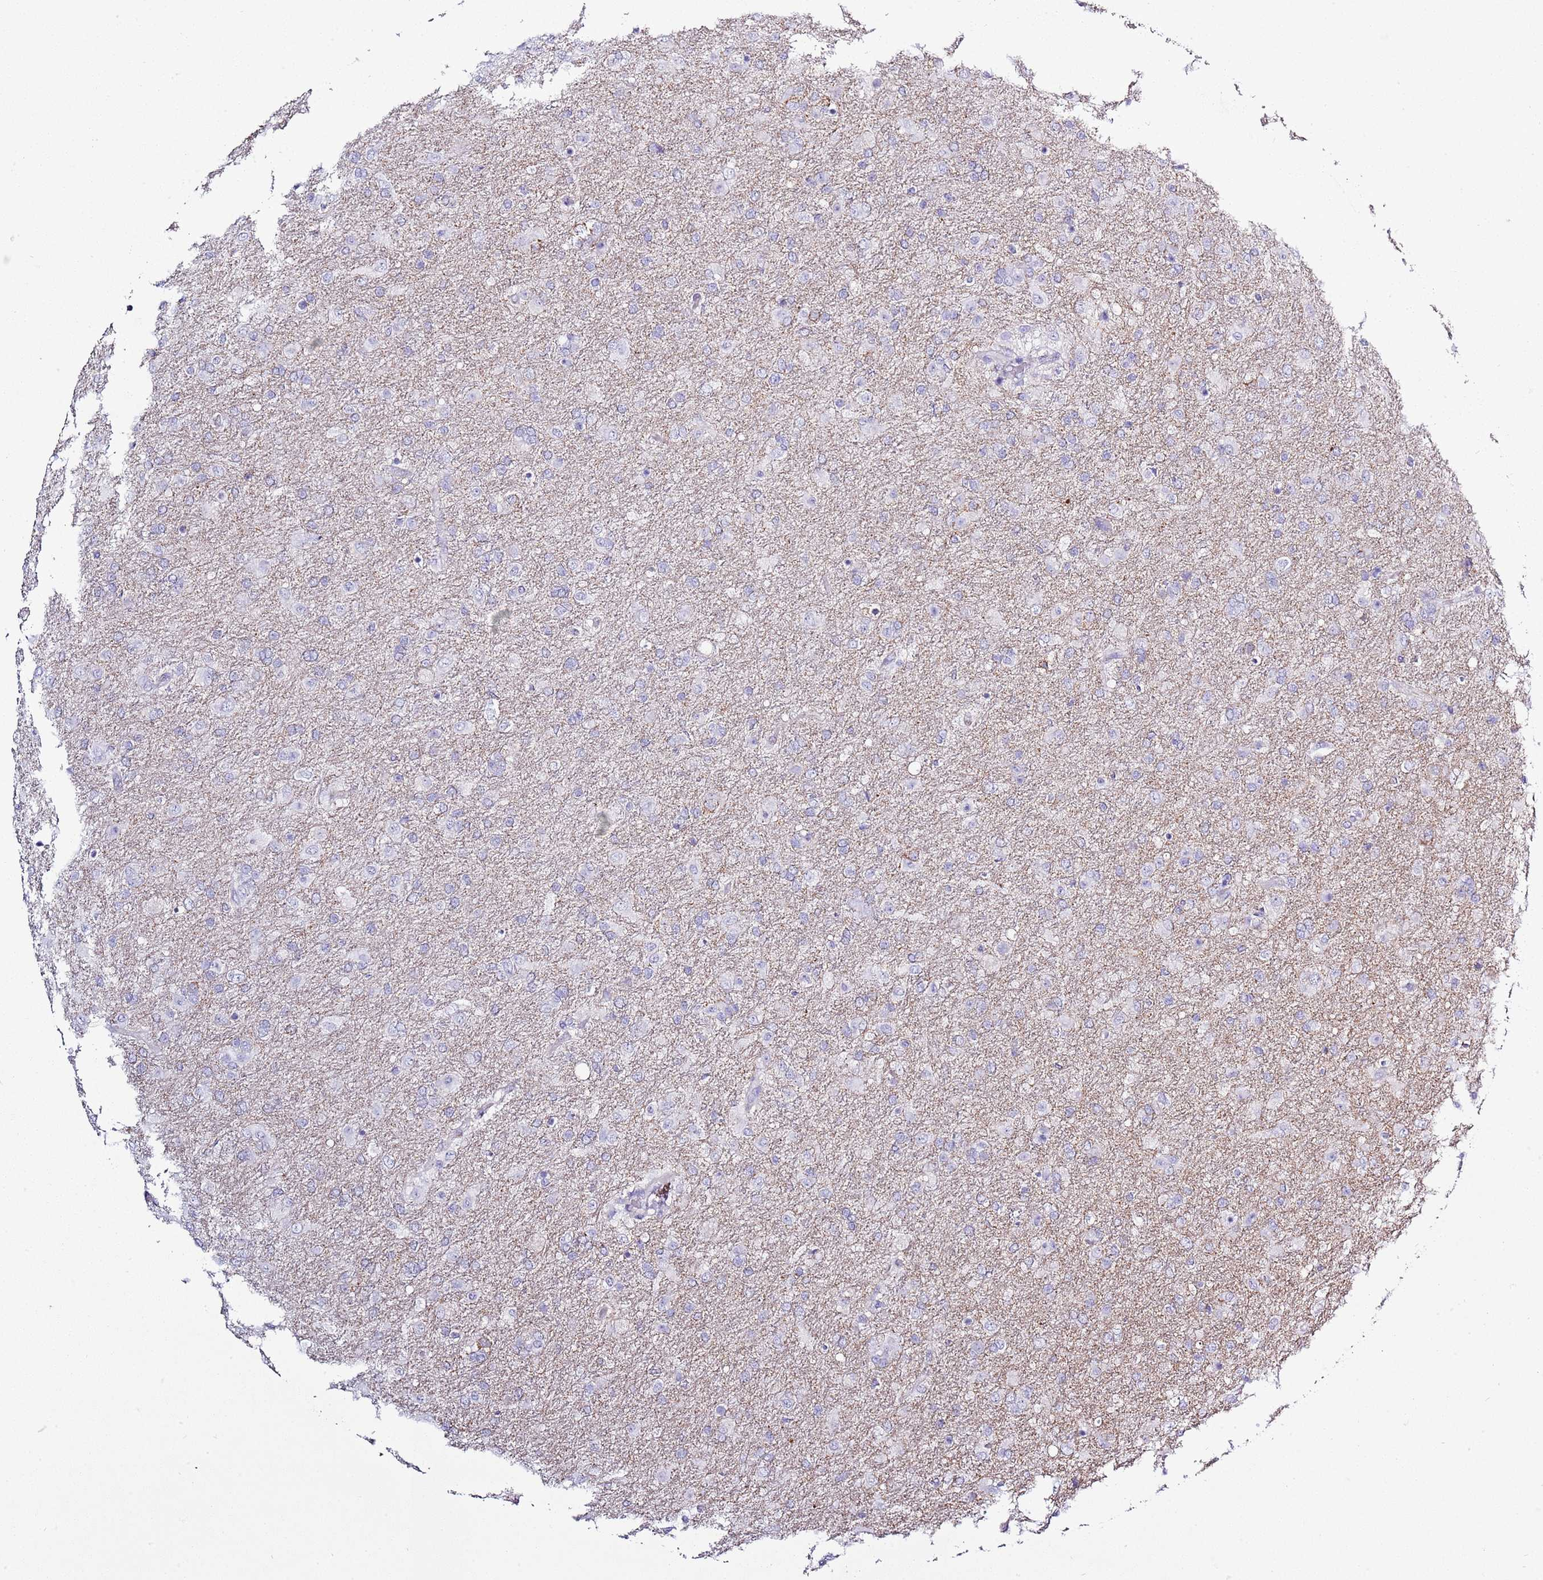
{"staining": {"intensity": "negative", "quantity": "none", "location": "none"}, "tissue": "glioma", "cell_type": "Tumor cells", "image_type": "cancer", "snomed": [{"axis": "morphology", "description": "Glioma, malignant, Low grade"}, {"axis": "topography", "description": "Brain"}], "caption": "Immunohistochemical staining of glioma demonstrates no significant positivity in tumor cells. Brightfield microscopy of immunohistochemistry (IHC) stained with DAB (brown) and hematoxylin (blue), captured at high magnification.", "gene": "SLC23A1", "patient": {"sex": "male", "age": 65}}